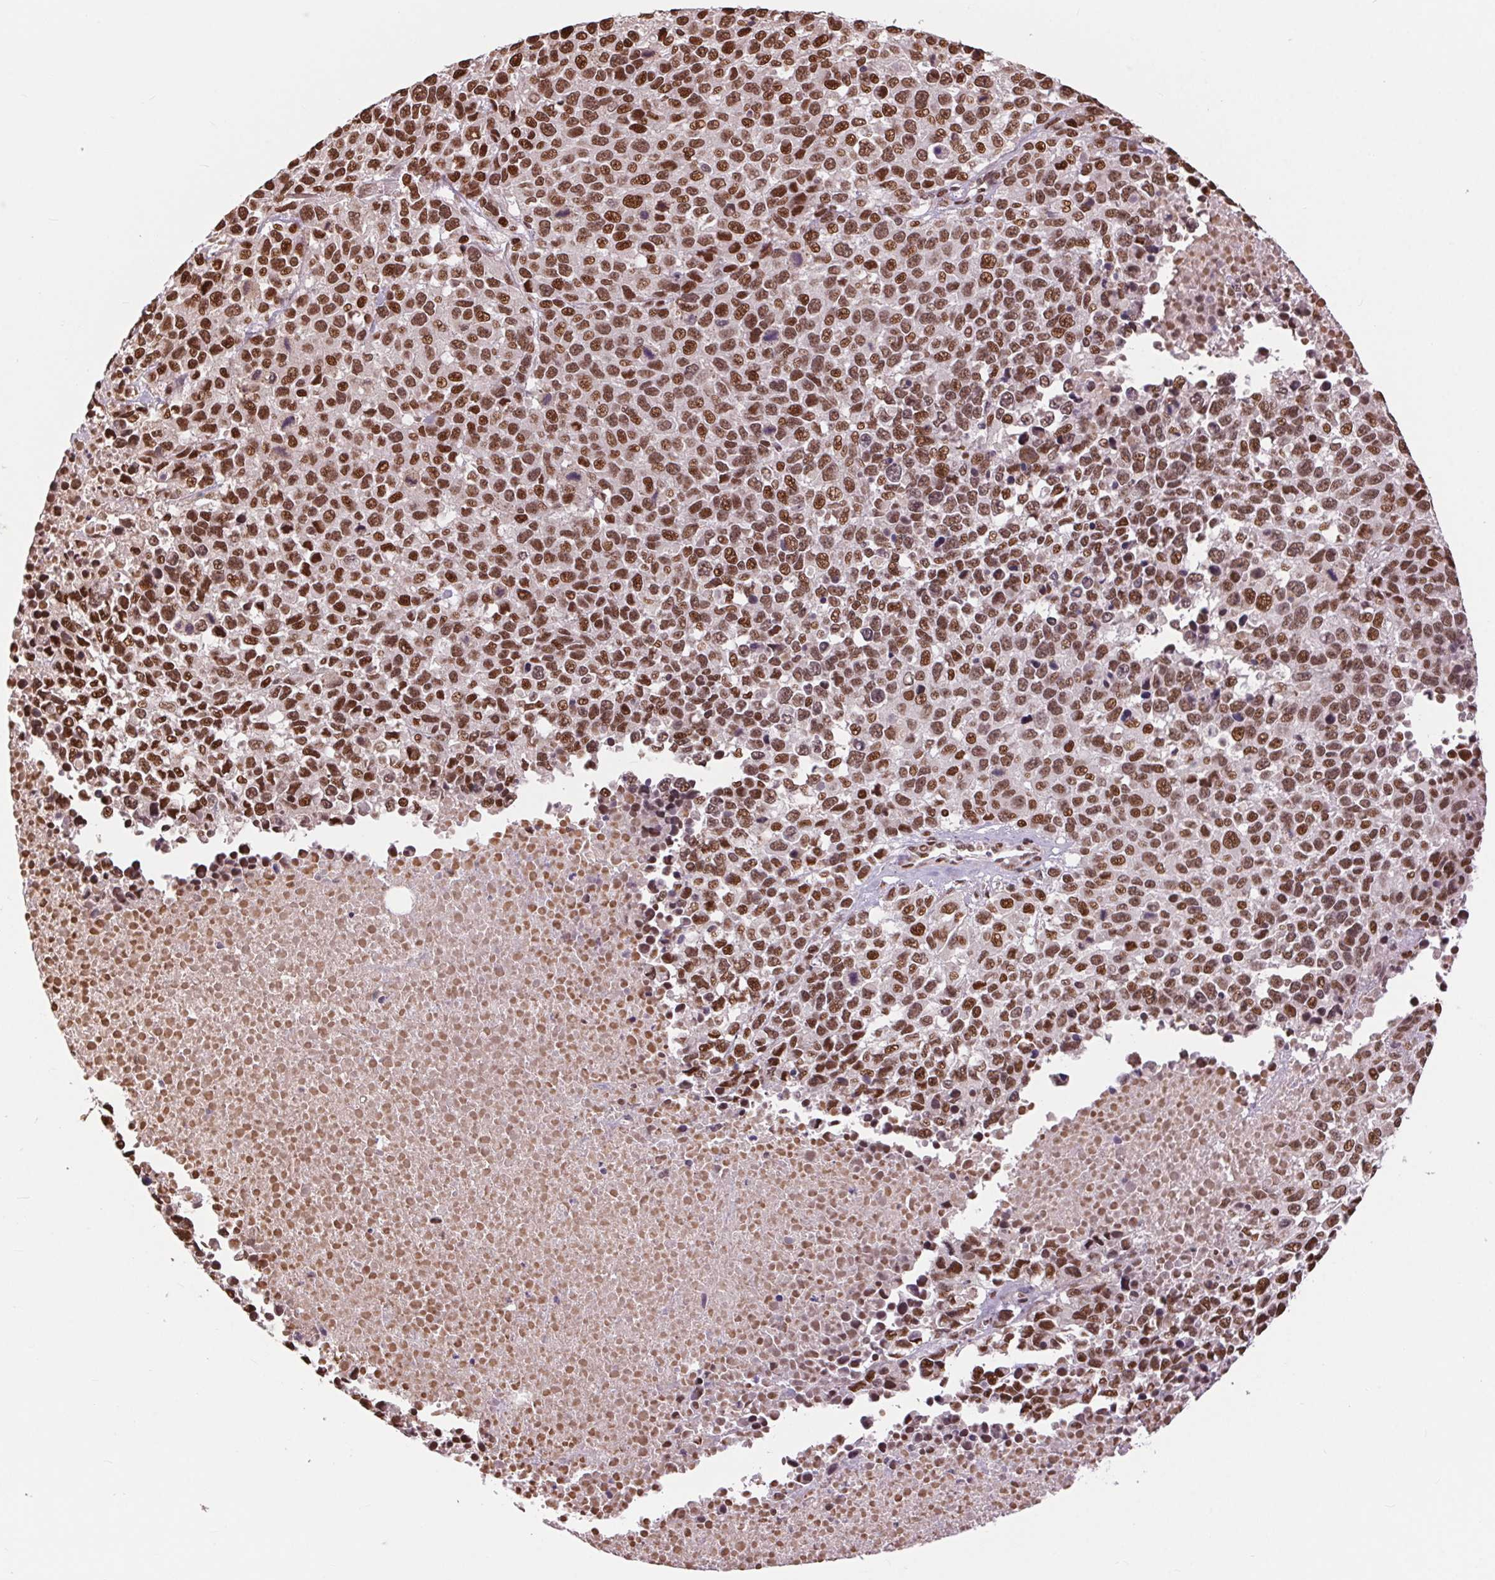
{"staining": {"intensity": "strong", "quantity": ">75%", "location": "nuclear"}, "tissue": "melanoma", "cell_type": "Tumor cells", "image_type": "cancer", "snomed": [{"axis": "morphology", "description": "Malignant melanoma, Metastatic site"}, {"axis": "topography", "description": "Skin"}], "caption": "Immunohistochemical staining of human malignant melanoma (metastatic site) exhibits high levels of strong nuclear protein positivity in about >75% of tumor cells.", "gene": "RAD23A", "patient": {"sex": "male", "age": 84}}